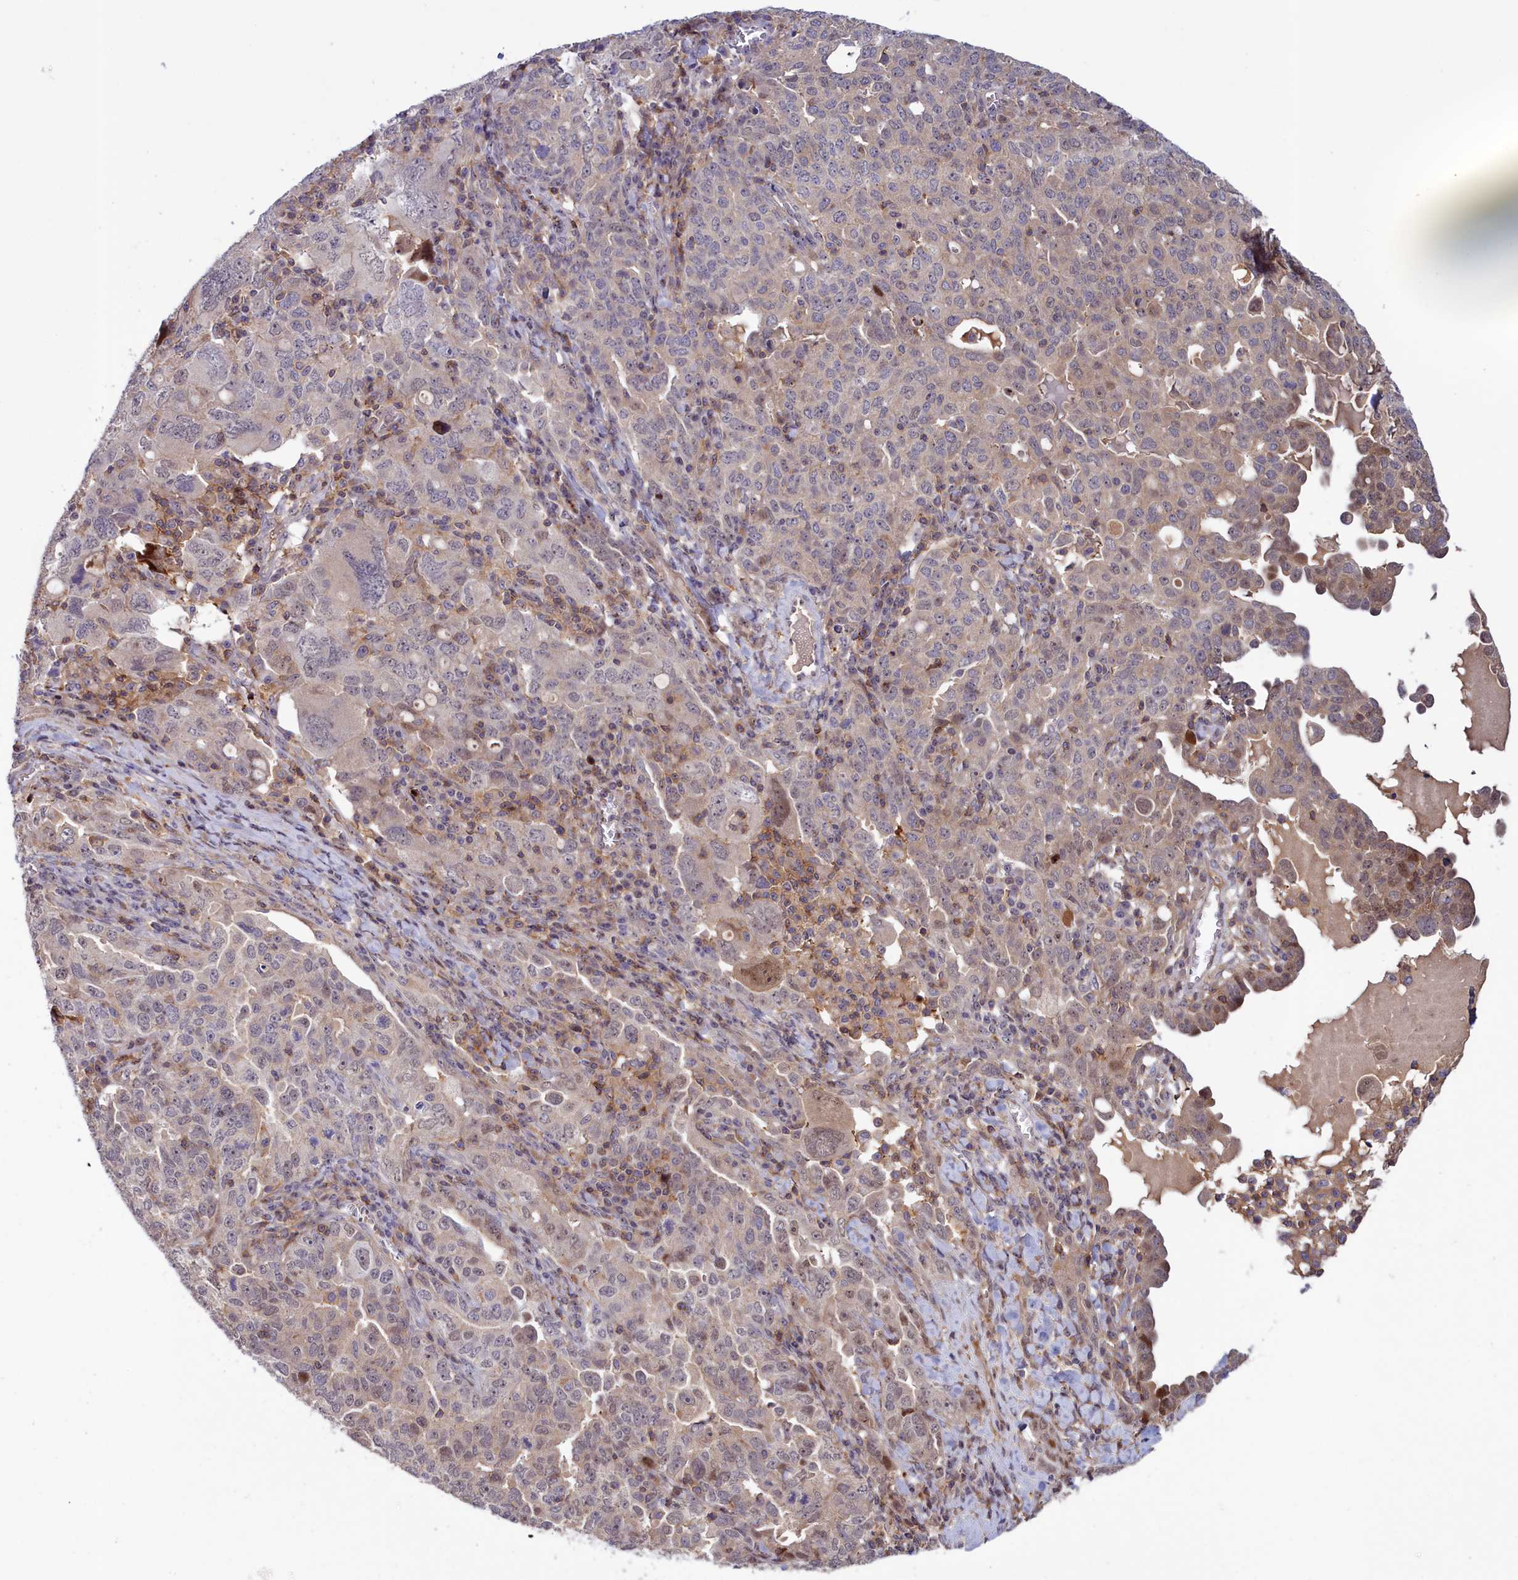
{"staining": {"intensity": "negative", "quantity": "none", "location": "none"}, "tissue": "ovarian cancer", "cell_type": "Tumor cells", "image_type": "cancer", "snomed": [{"axis": "morphology", "description": "Carcinoma, endometroid"}, {"axis": "topography", "description": "Ovary"}], "caption": "This is an immunohistochemistry micrograph of human endometroid carcinoma (ovarian). There is no positivity in tumor cells.", "gene": "NEURL4", "patient": {"sex": "female", "age": 62}}